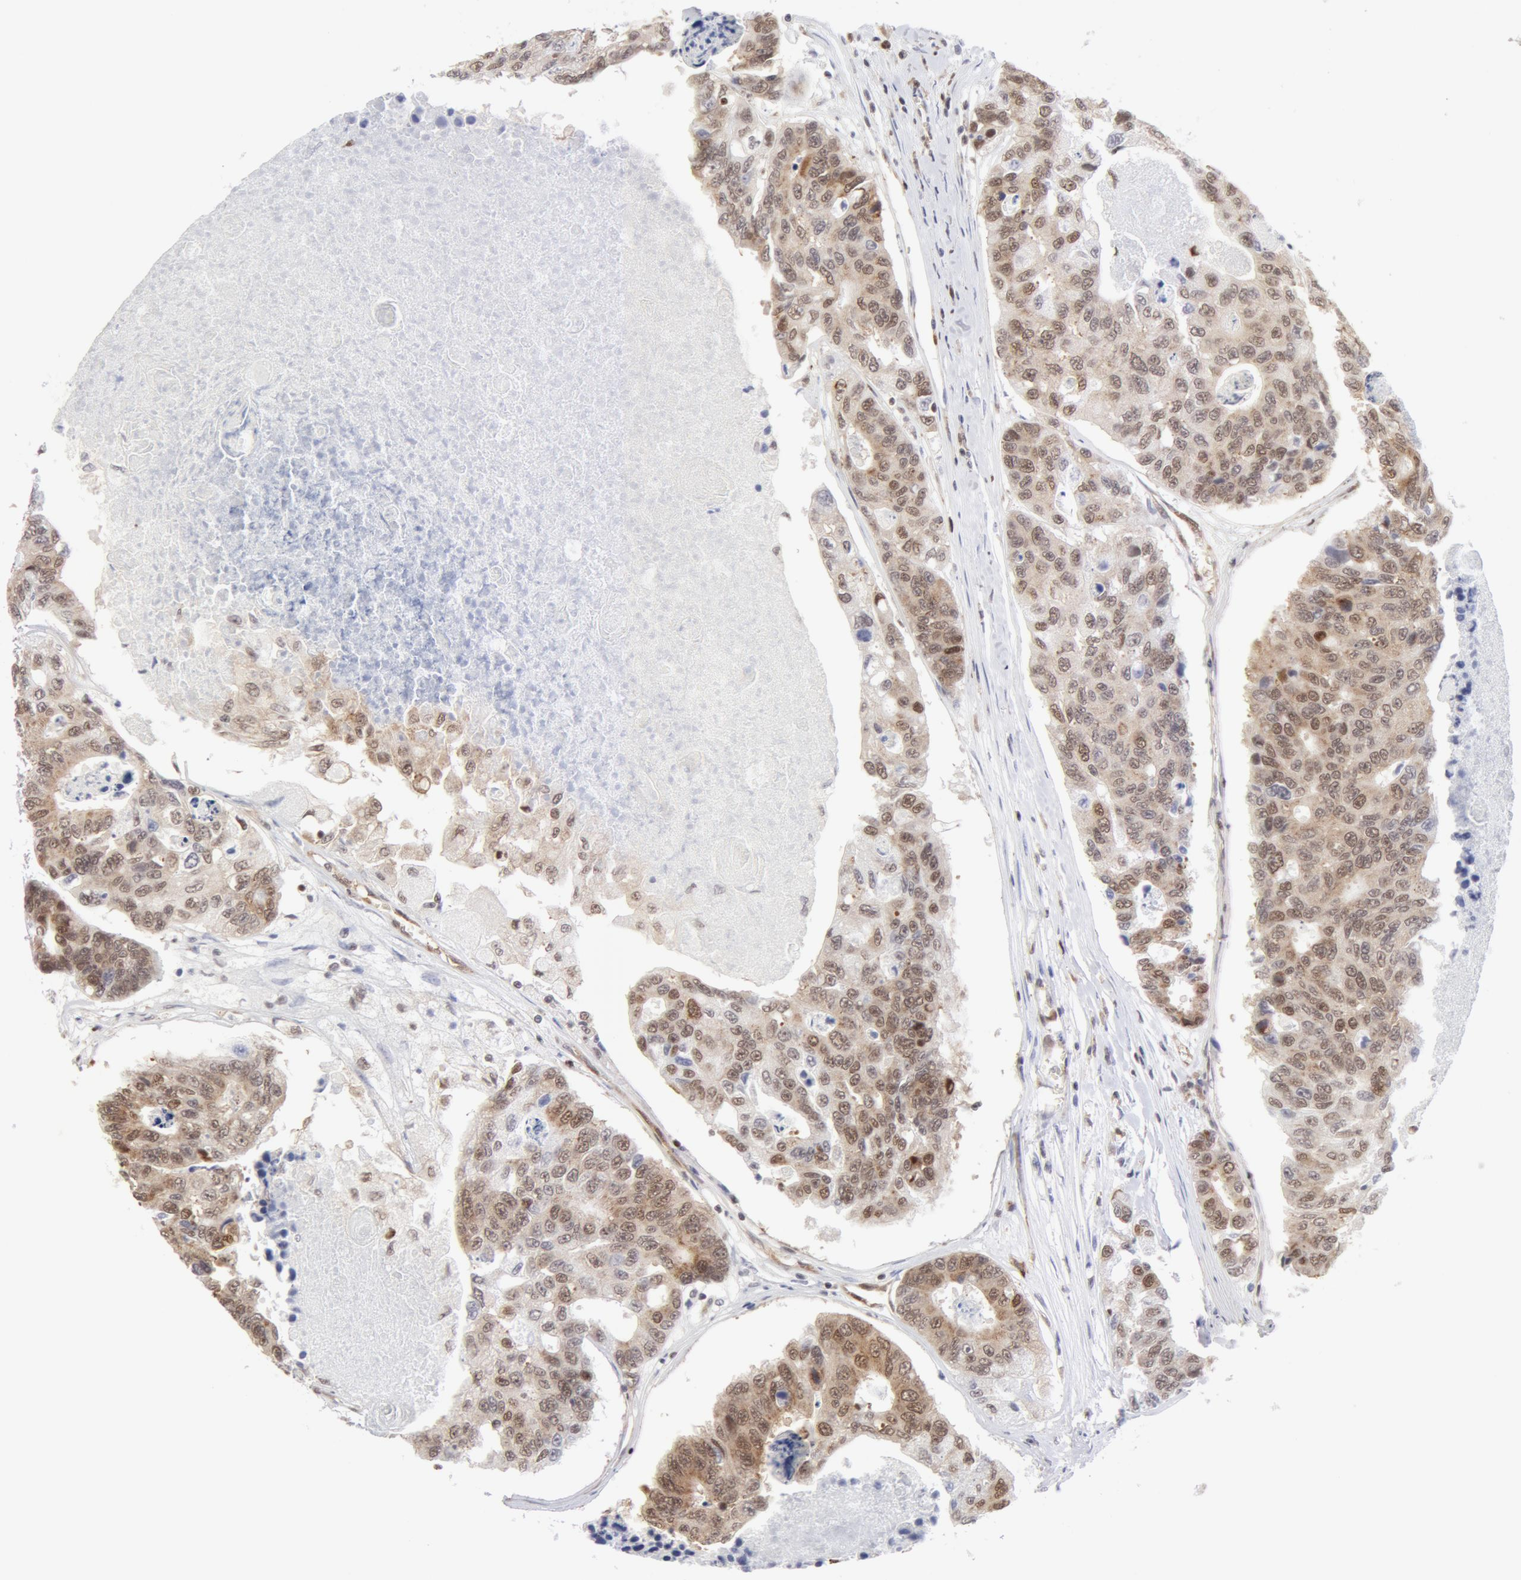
{"staining": {"intensity": "weak", "quantity": "25%-75%", "location": "cytoplasmic/membranous"}, "tissue": "colorectal cancer", "cell_type": "Tumor cells", "image_type": "cancer", "snomed": [{"axis": "morphology", "description": "Adenocarcinoma, NOS"}, {"axis": "topography", "description": "Colon"}], "caption": "High-magnification brightfield microscopy of colorectal cancer stained with DAB (brown) and counterstained with hematoxylin (blue). tumor cells exhibit weak cytoplasmic/membranous expression is present in approximately25%-75% of cells.", "gene": "DDX3Y", "patient": {"sex": "female", "age": 86}}